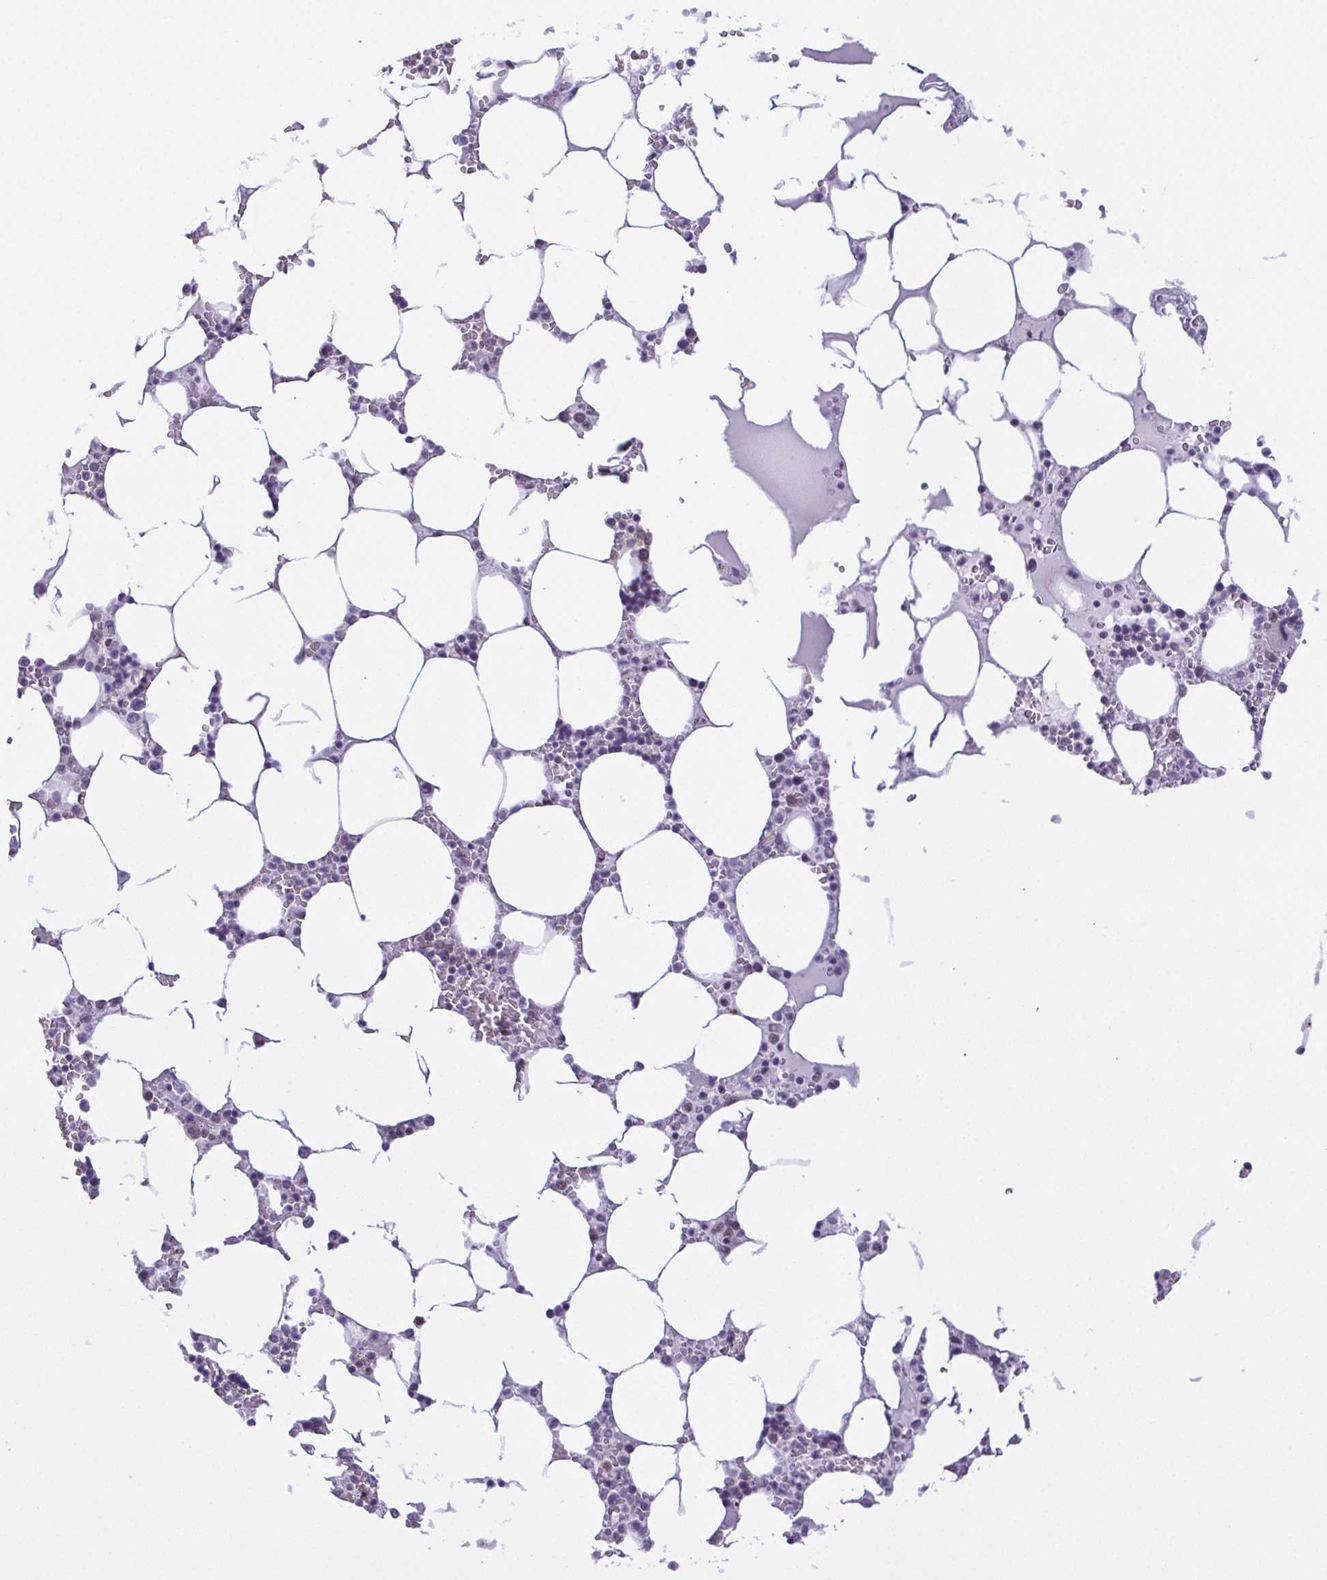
{"staining": {"intensity": "negative", "quantity": "none", "location": "none"}, "tissue": "bone marrow", "cell_type": "Hematopoietic cells", "image_type": "normal", "snomed": [{"axis": "morphology", "description": "Normal tissue, NOS"}, {"axis": "topography", "description": "Bone marrow"}], "caption": "IHC of unremarkable human bone marrow shows no staining in hematopoietic cells. (DAB (3,3'-diaminobenzidine) immunohistochemistry (IHC), high magnification).", "gene": "RBM3", "patient": {"sex": "male", "age": 64}}